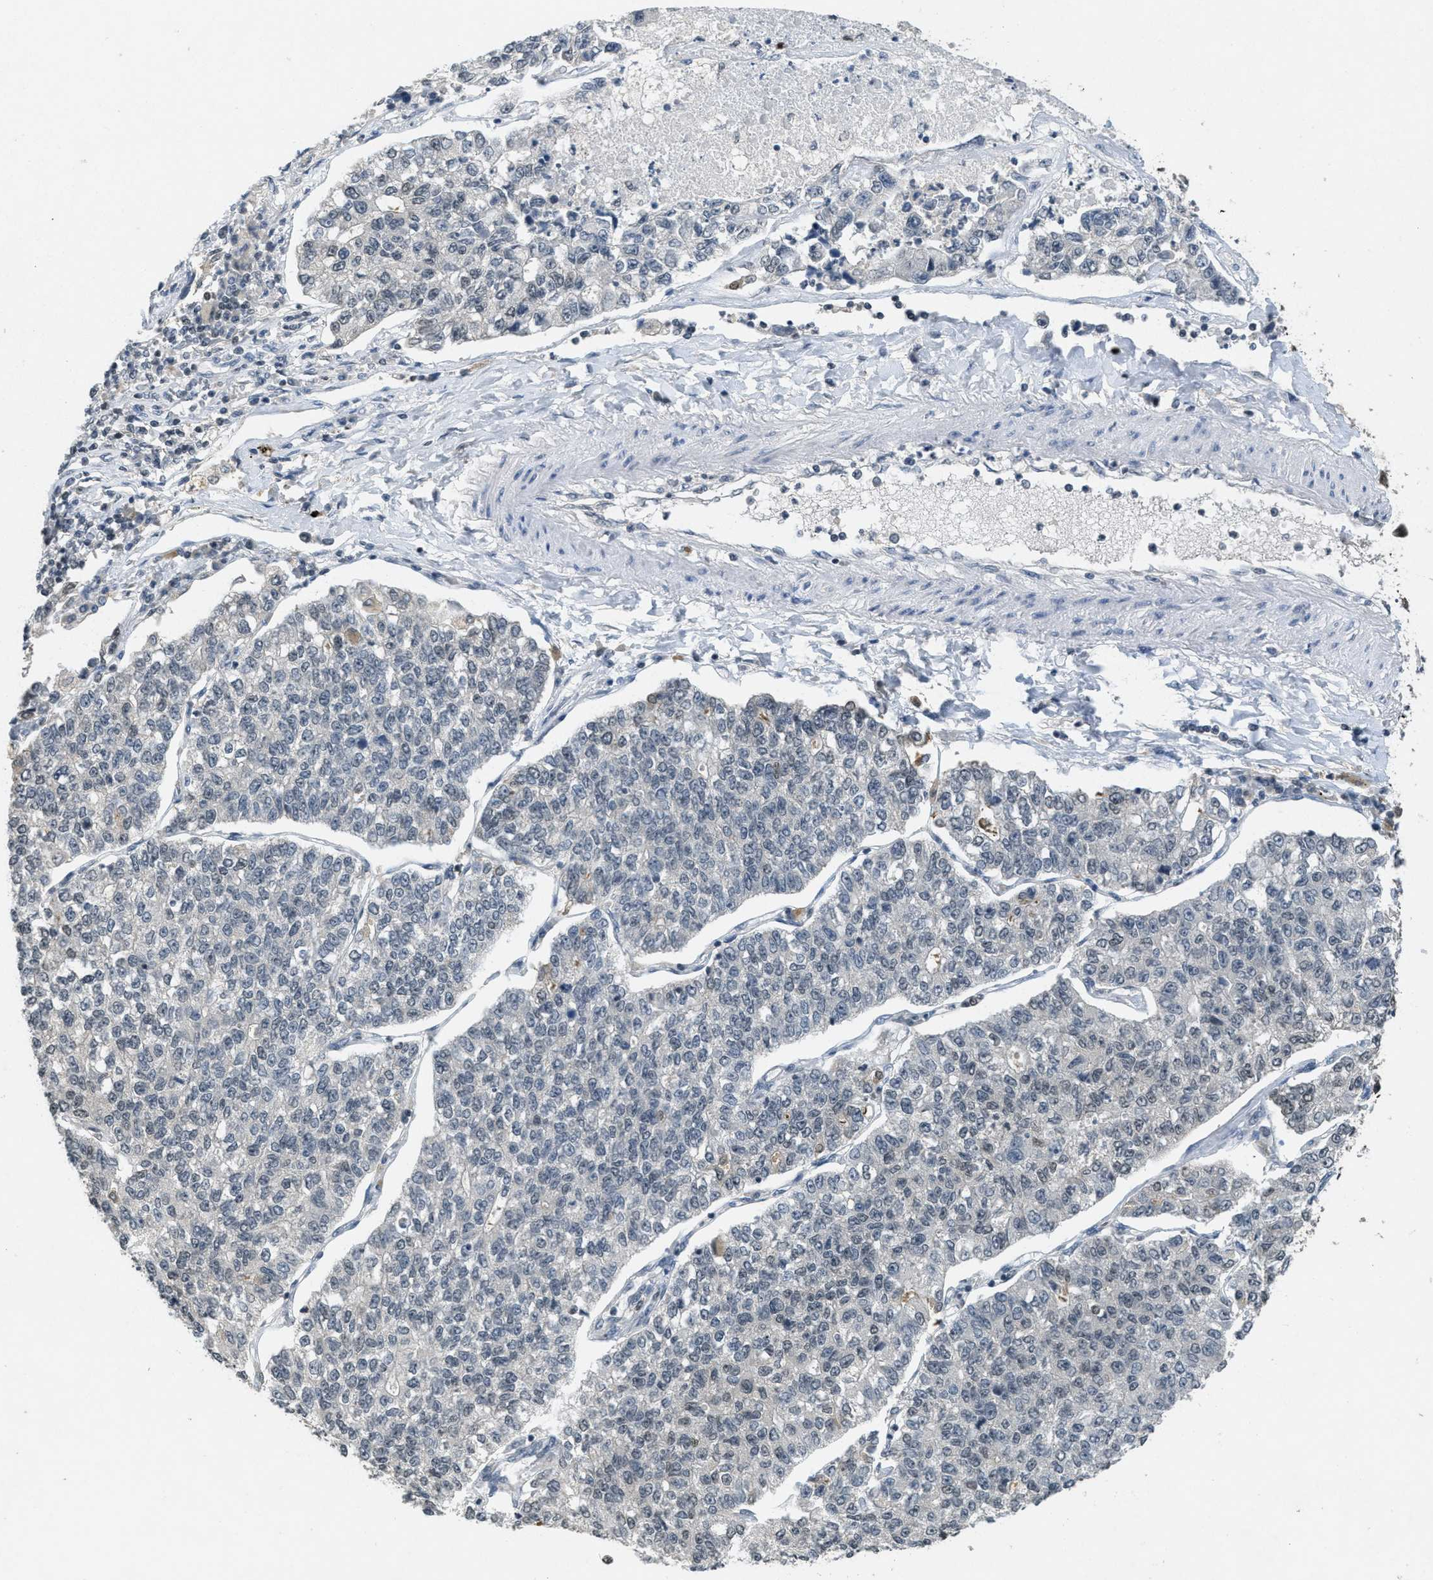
{"staining": {"intensity": "weak", "quantity": "<25%", "location": "nuclear"}, "tissue": "lung cancer", "cell_type": "Tumor cells", "image_type": "cancer", "snomed": [{"axis": "morphology", "description": "Adenocarcinoma, NOS"}, {"axis": "topography", "description": "Lung"}], "caption": "Immunohistochemistry (IHC) histopathology image of human lung adenocarcinoma stained for a protein (brown), which displays no positivity in tumor cells.", "gene": "DNAJB1", "patient": {"sex": "male", "age": 49}}